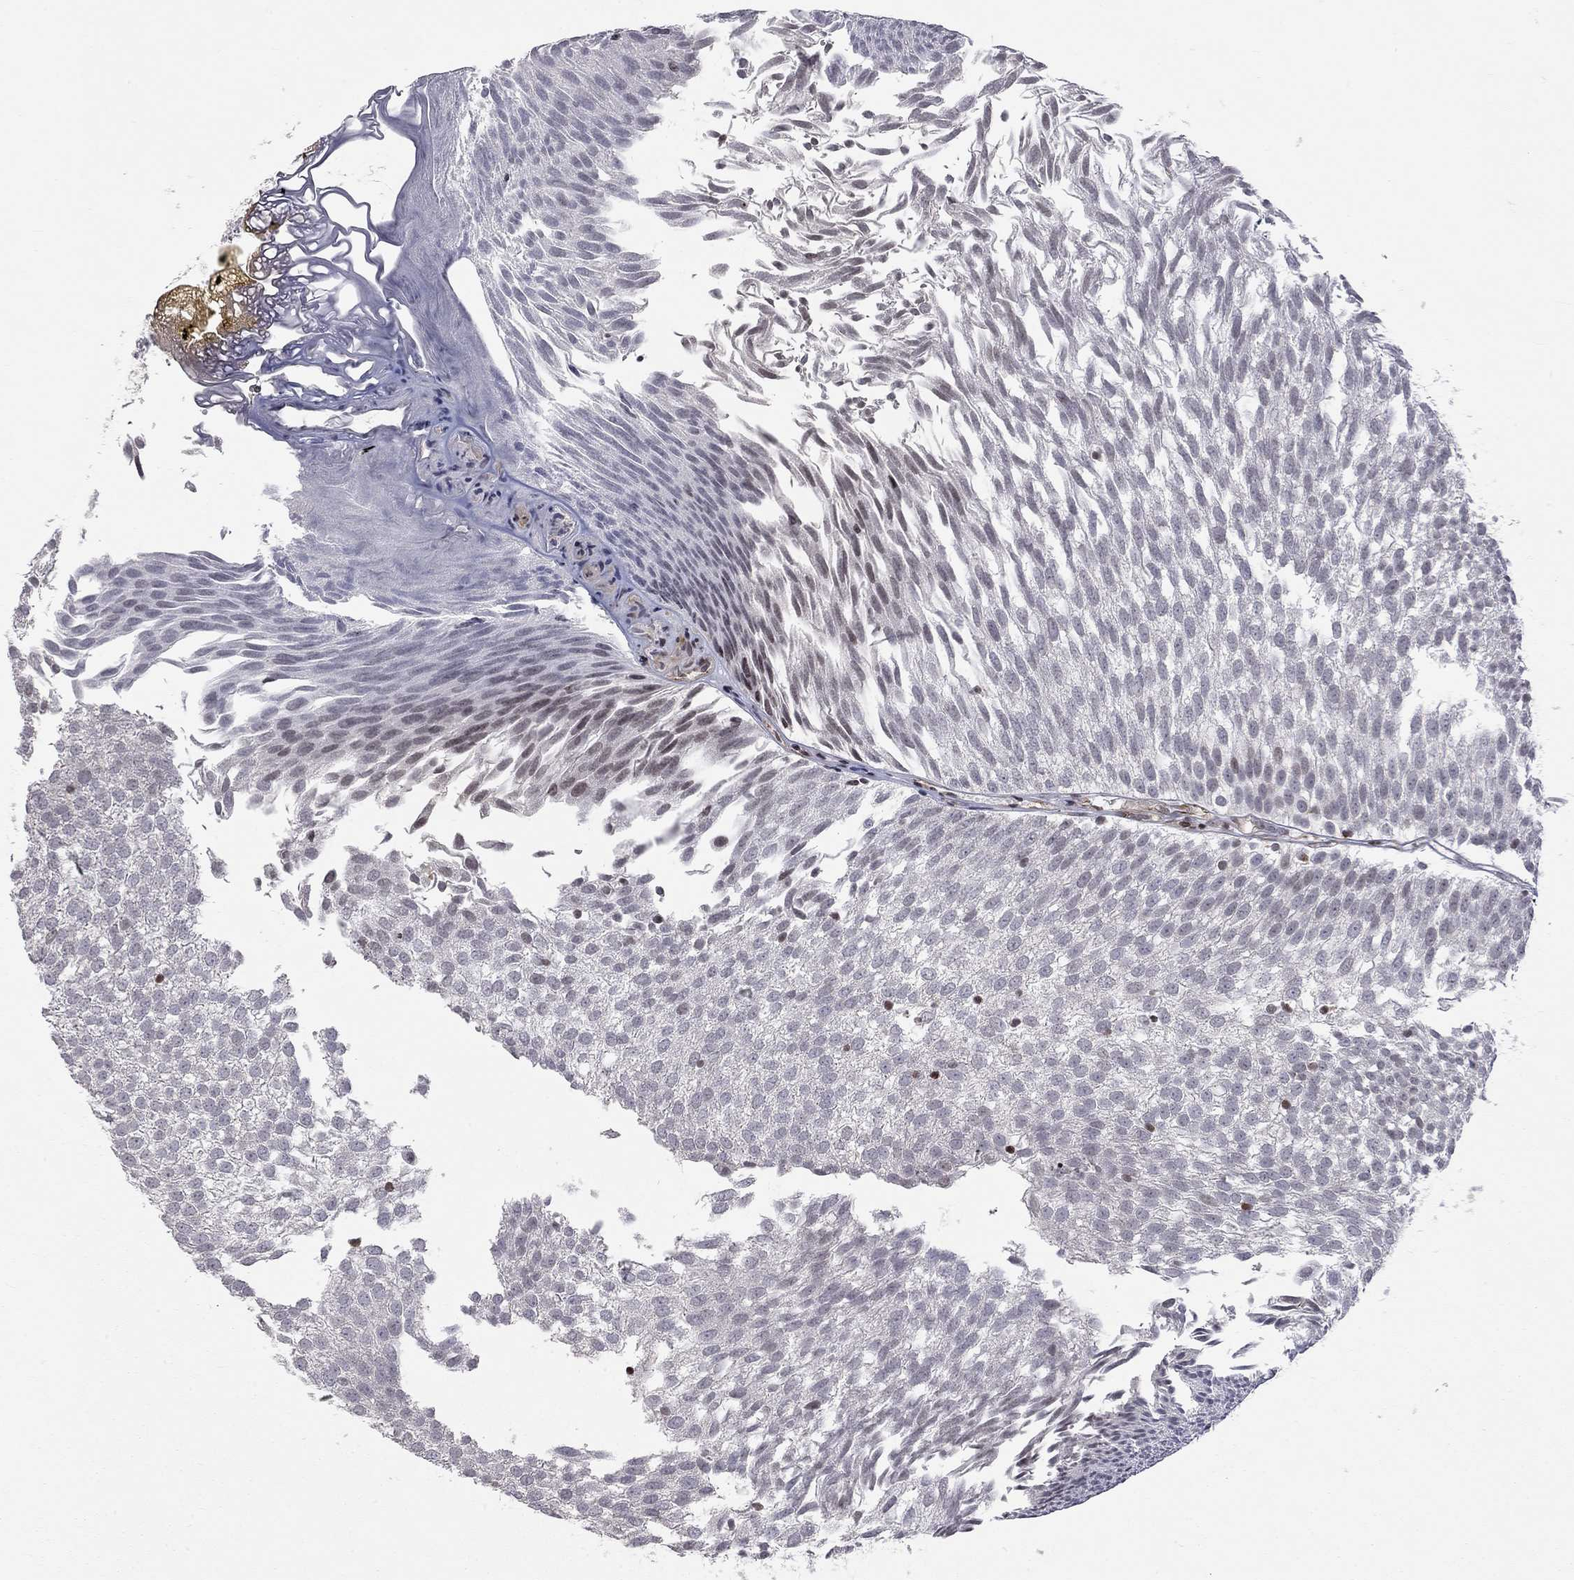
{"staining": {"intensity": "weak", "quantity": "<25%", "location": "nuclear"}, "tissue": "urothelial cancer", "cell_type": "Tumor cells", "image_type": "cancer", "snomed": [{"axis": "morphology", "description": "Urothelial carcinoma, Low grade"}, {"axis": "topography", "description": "Urinary bladder"}], "caption": "IHC of urothelial cancer reveals no staining in tumor cells. (DAB (3,3'-diaminobenzidine) IHC, high magnification).", "gene": "MTNR1B", "patient": {"sex": "male", "age": 52}}